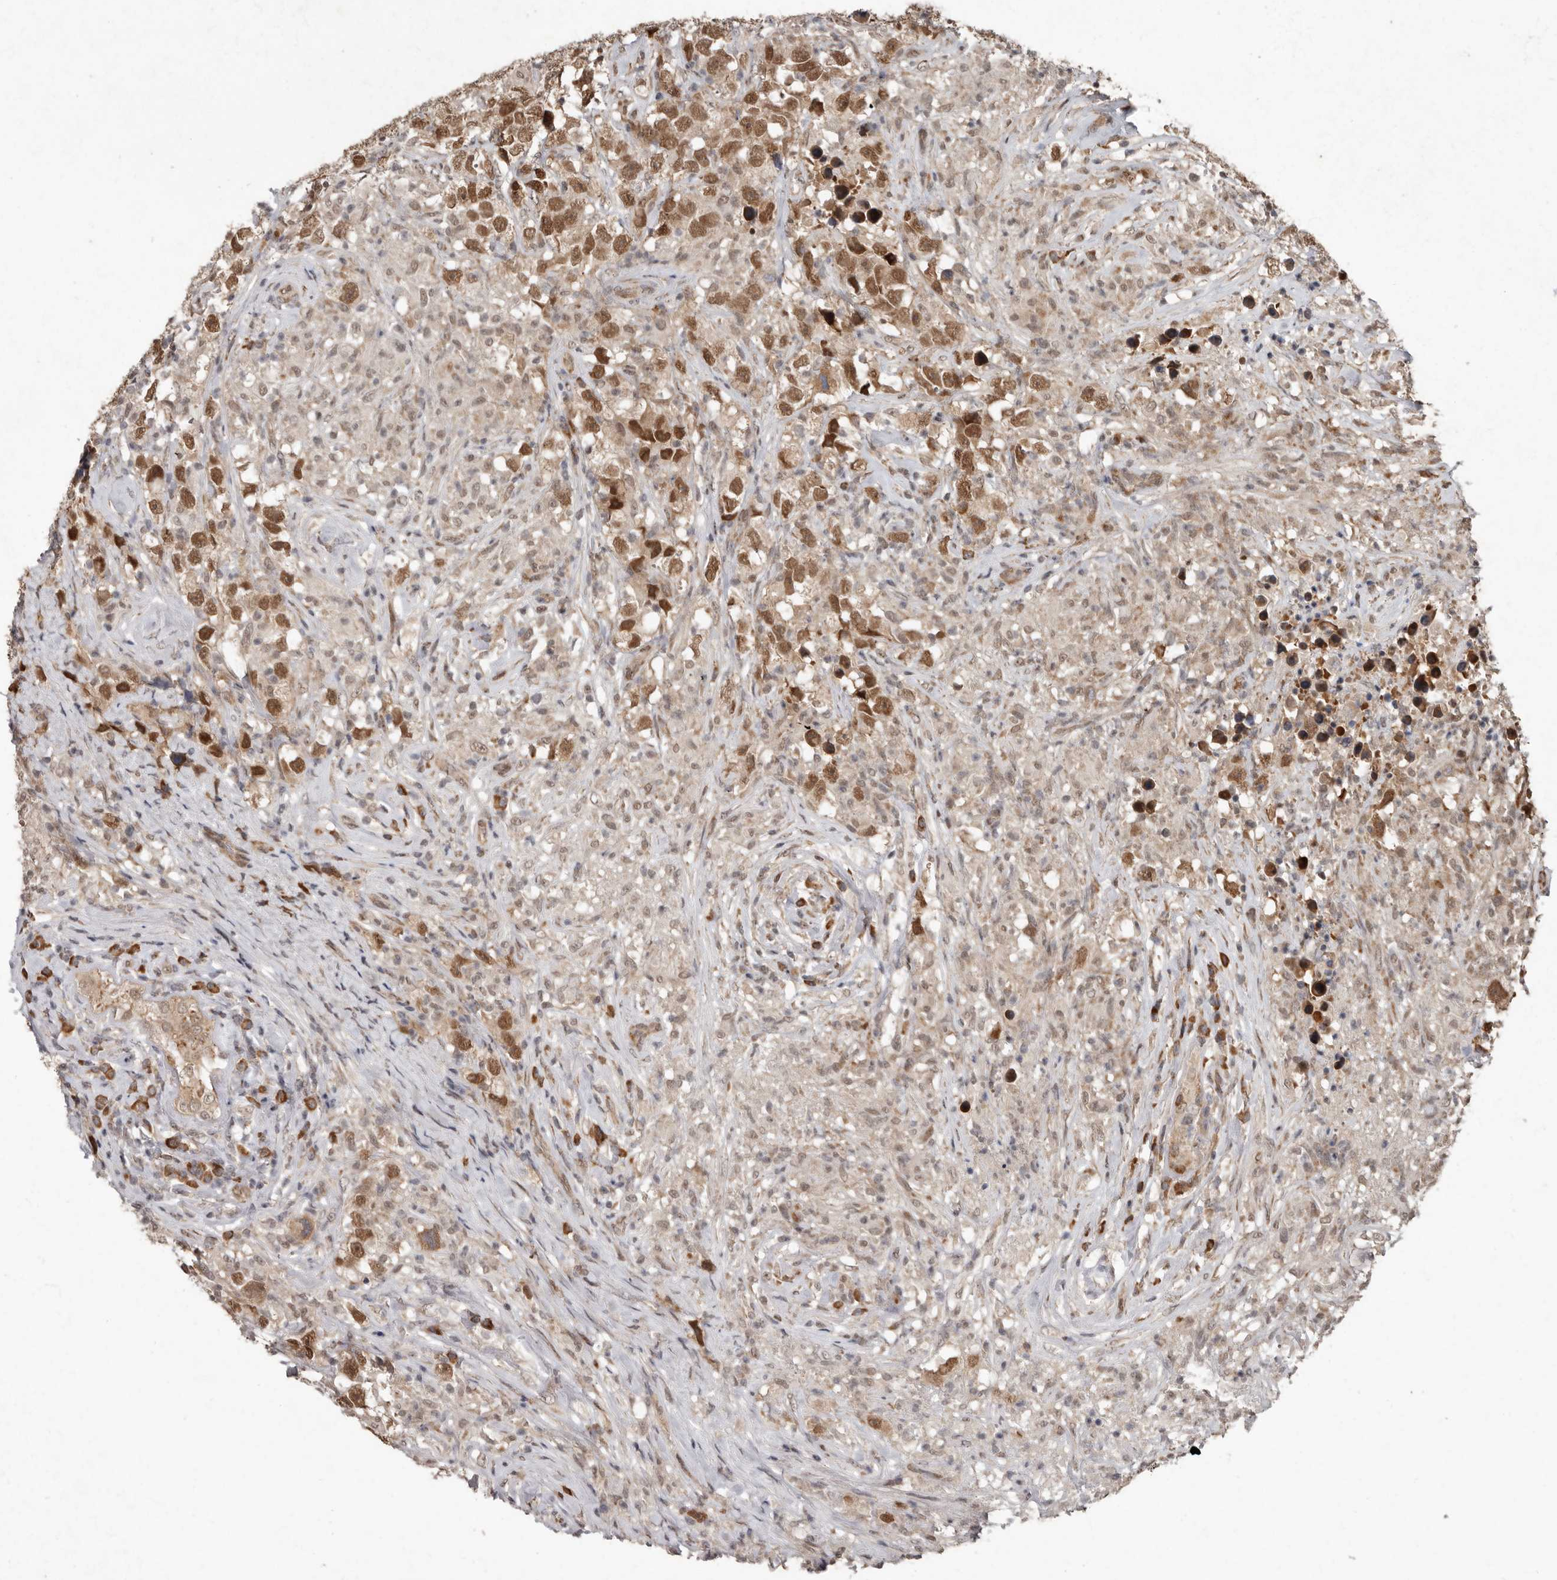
{"staining": {"intensity": "moderate", "quantity": ">75%", "location": "nuclear"}, "tissue": "testis cancer", "cell_type": "Tumor cells", "image_type": "cancer", "snomed": [{"axis": "morphology", "description": "Seminoma, NOS"}, {"axis": "topography", "description": "Testis"}], "caption": "Human seminoma (testis) stained with a protein marker shows moderate staining in tumor cells.", "gene": "LRGUK", "patient": {"sex": "male", "age": 49}}